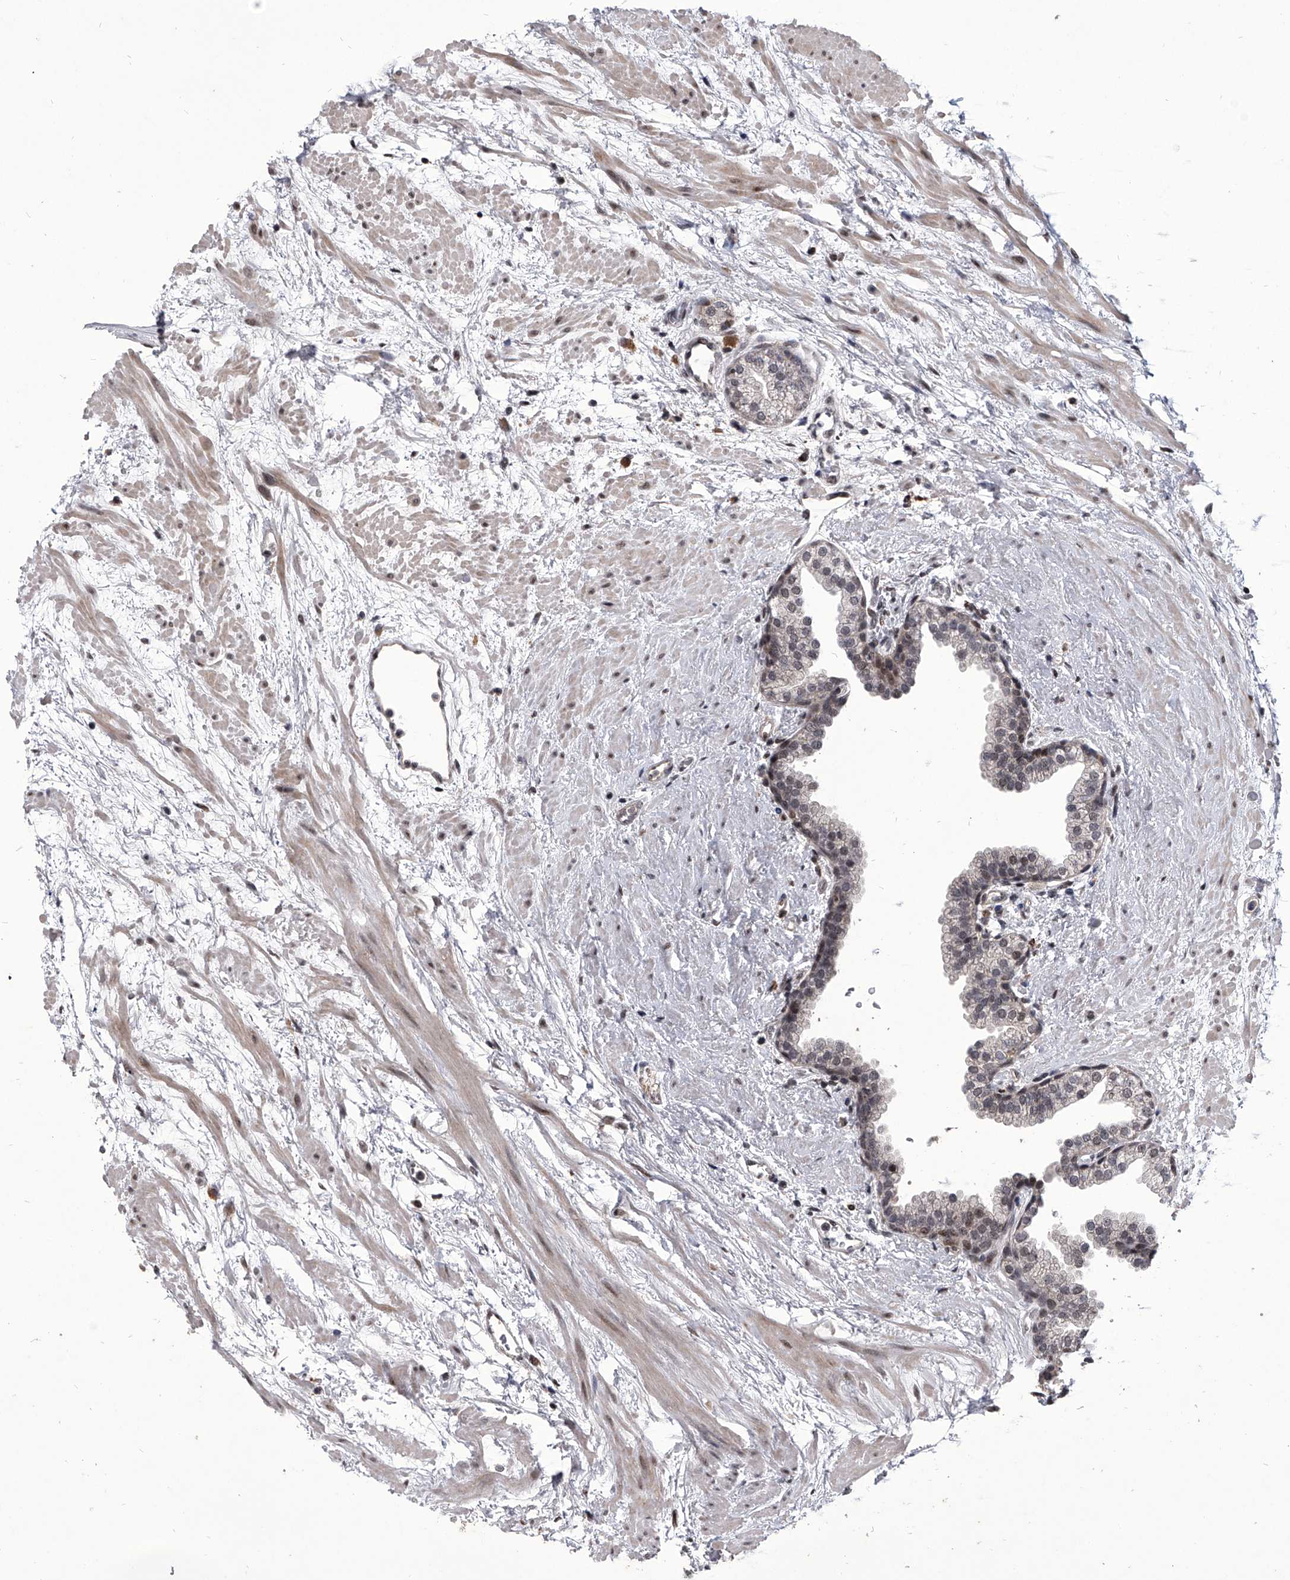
{"staining": {"intensity": "weak", "quantity": "<25%", "location": "nuclear"}, "tissue": "prostate", "cell_type": "Glandular cells", "image_type": "normal", "snomed": [{"axis": "morphology", "description": "Normal tissue, NOS"}, {"axis": "topography", "description": "Prostate"}], "caption": "IHC image of unremarkable prostate: human prostate stained with DAB (3,3'-diaminobenzidine) demonstrates no significant protein staining in glandular cells.", "gene": "CMTR1", "patient": {"sex": "male", "age": 48}}